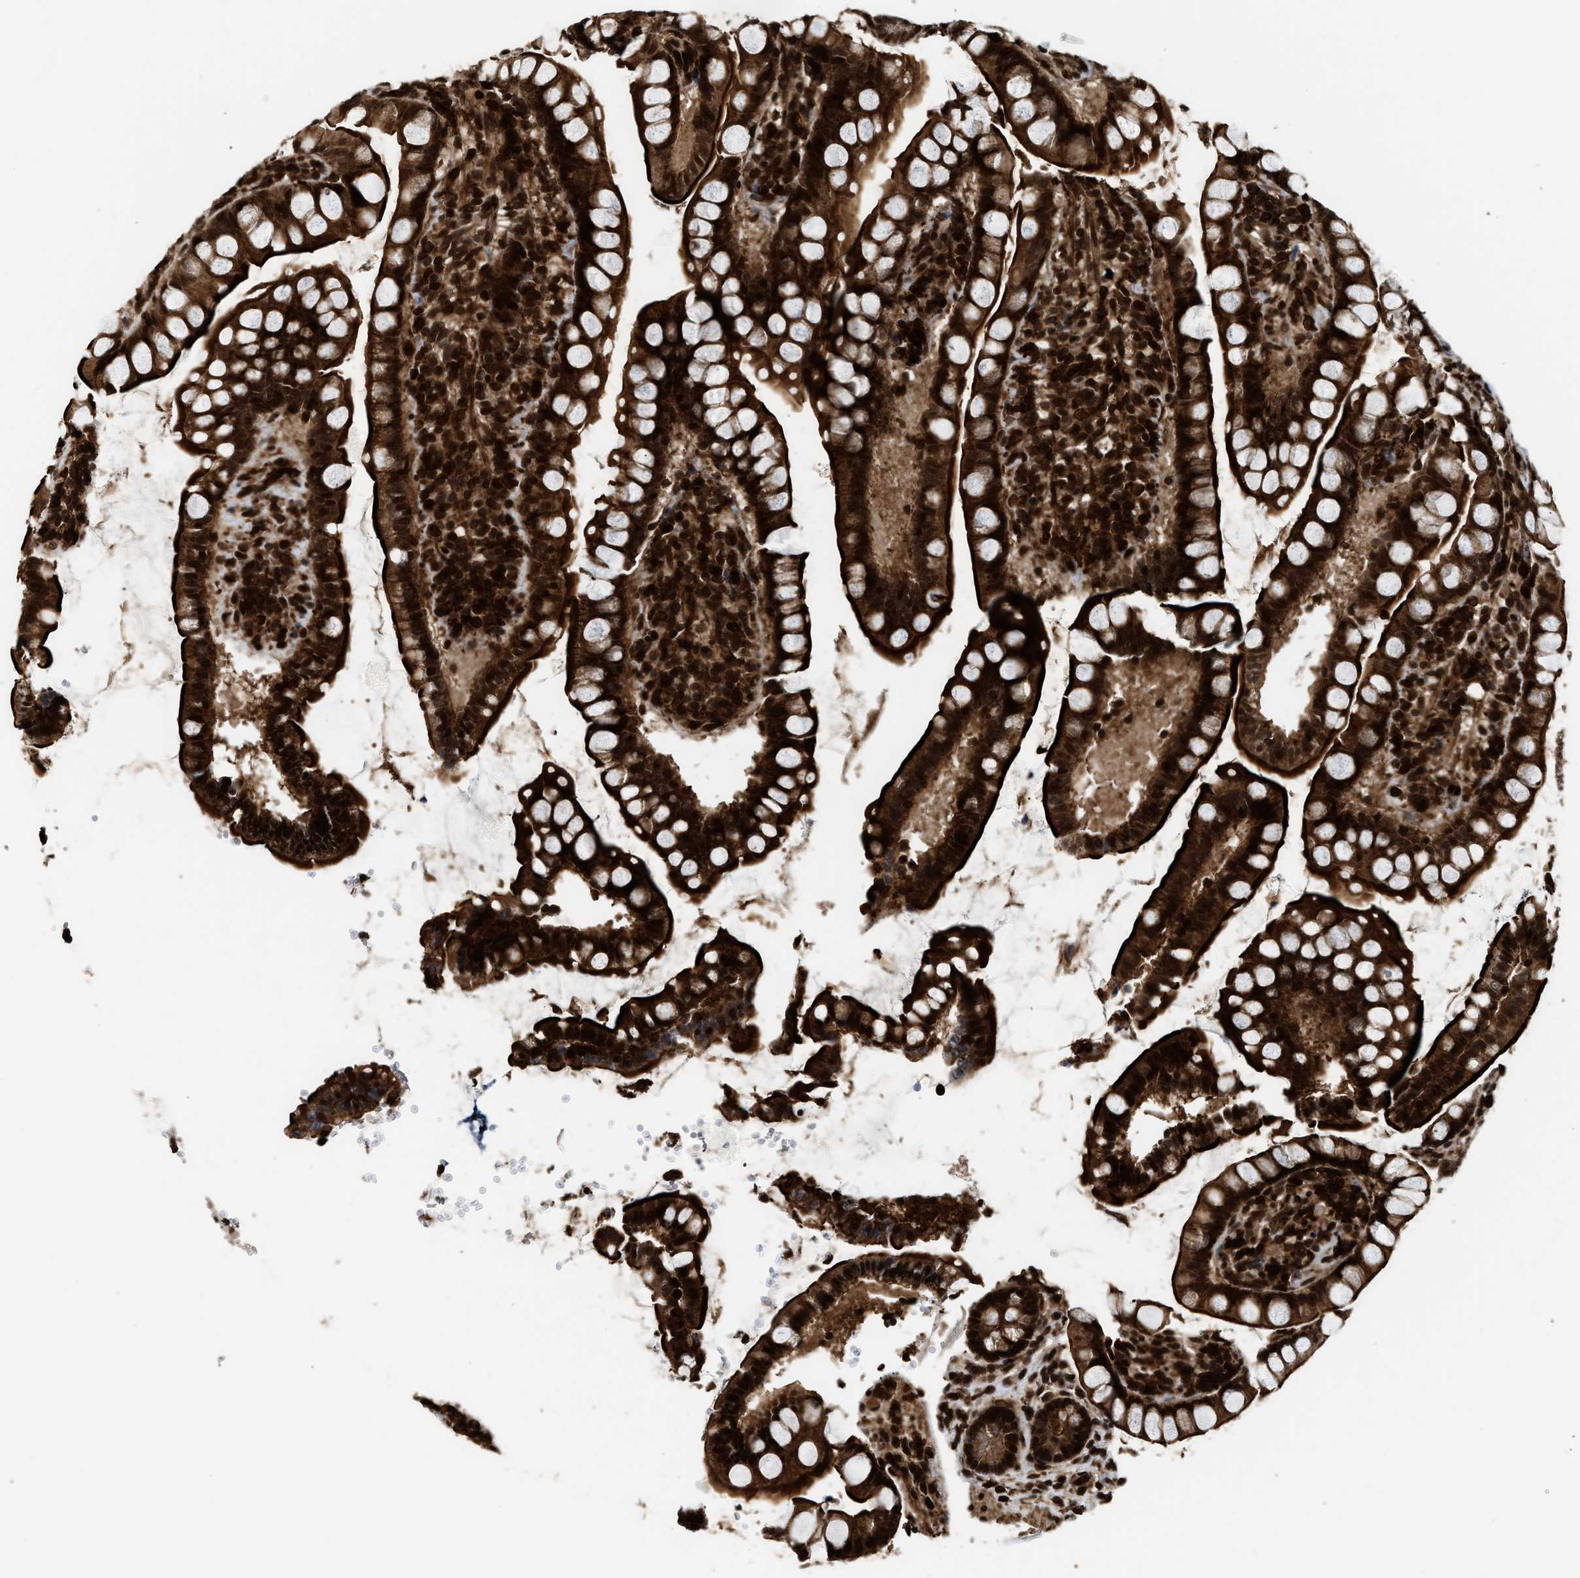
{"staining": {"intensity": "strong", "quantity": ">75%", "location": "cytoplasmic/membranous,nuclear"}, "tissue": "small intestine", "cell_type": "Glandular cells", "image_type": "normal", "snomed": [{"axis": "morphology", "description": "Normal tissue, NOS"}, {"axis": "topography", "description": "Small intestine"}], "caption": "Immunohistochemical staining of benign small intestine demonstrates >75% levels of strong cytoplasmic/membranous,nuclear protein staining in about >75% of glandular cells. Using DAB (3,3'-diaminobenzidine) (brown) and hematoxylin (blue) stains, captured at high magnification using brightfield microscopy.", "gene": "MDM2", "patient": {"sex": "female", "age": 84}}